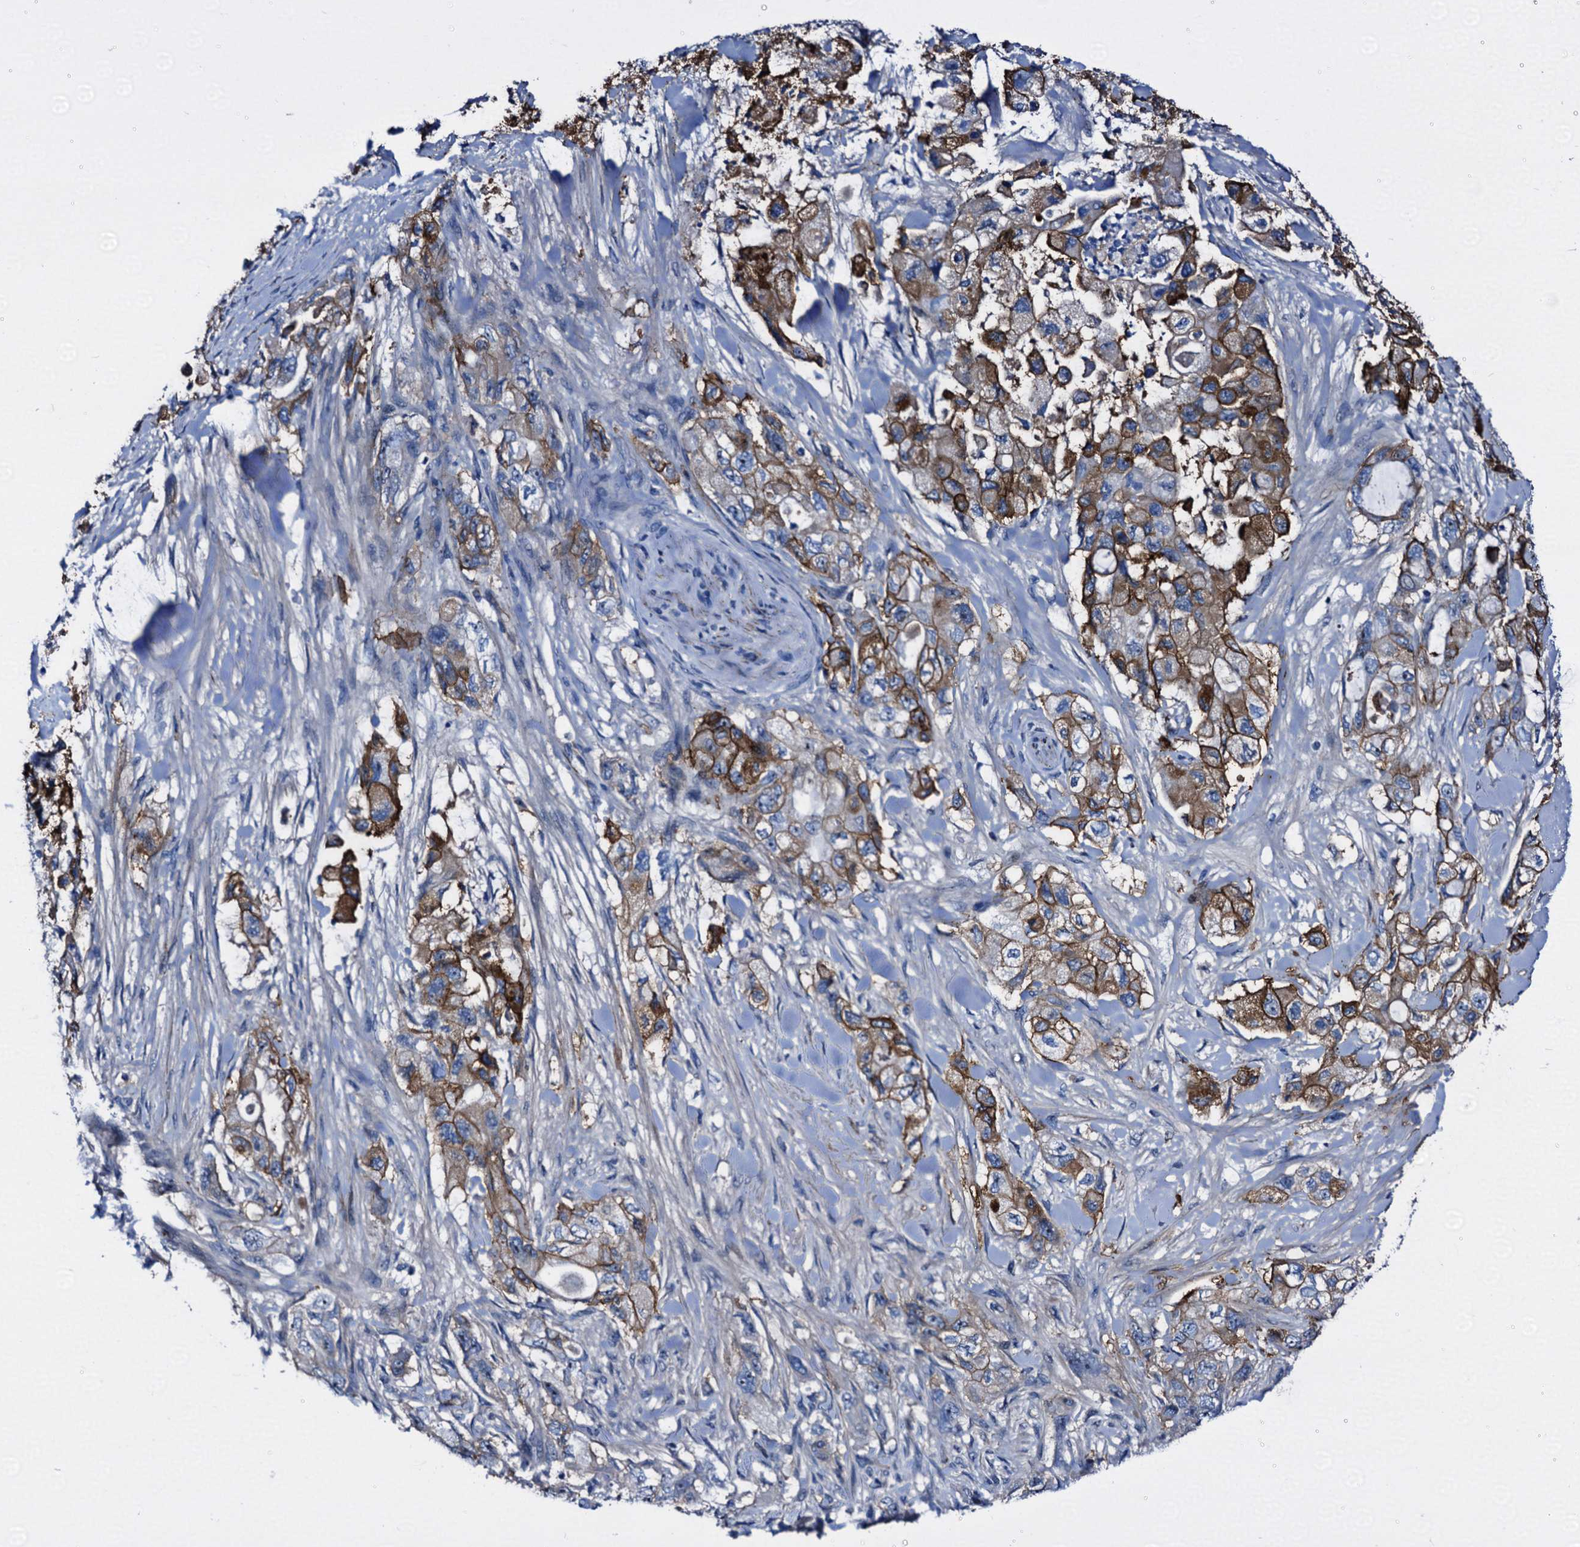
{"staining": {"intensity": "moderate", "quantity": ">75%", "location": "cytoplasmic/membranous"}, "tissue": "pancreatic cancer", "cell_type": "Tumor cells", "image_type": "cancer", "snomed": [{"axis": "morphology", "description": "Adenocarcinoma, NOS"}, {"axis": "topography", "description": "Pancreas"}], "caption": "Pancreatic adenocarcinoma stained with immunohistochemistry displays moderate cytoplasmic/membranous positivity in approximately >75% of tumor cells. Nuclei are stained in blue.", "gene": "EMG1", "patient": {"sex": "female", "age": 73}}